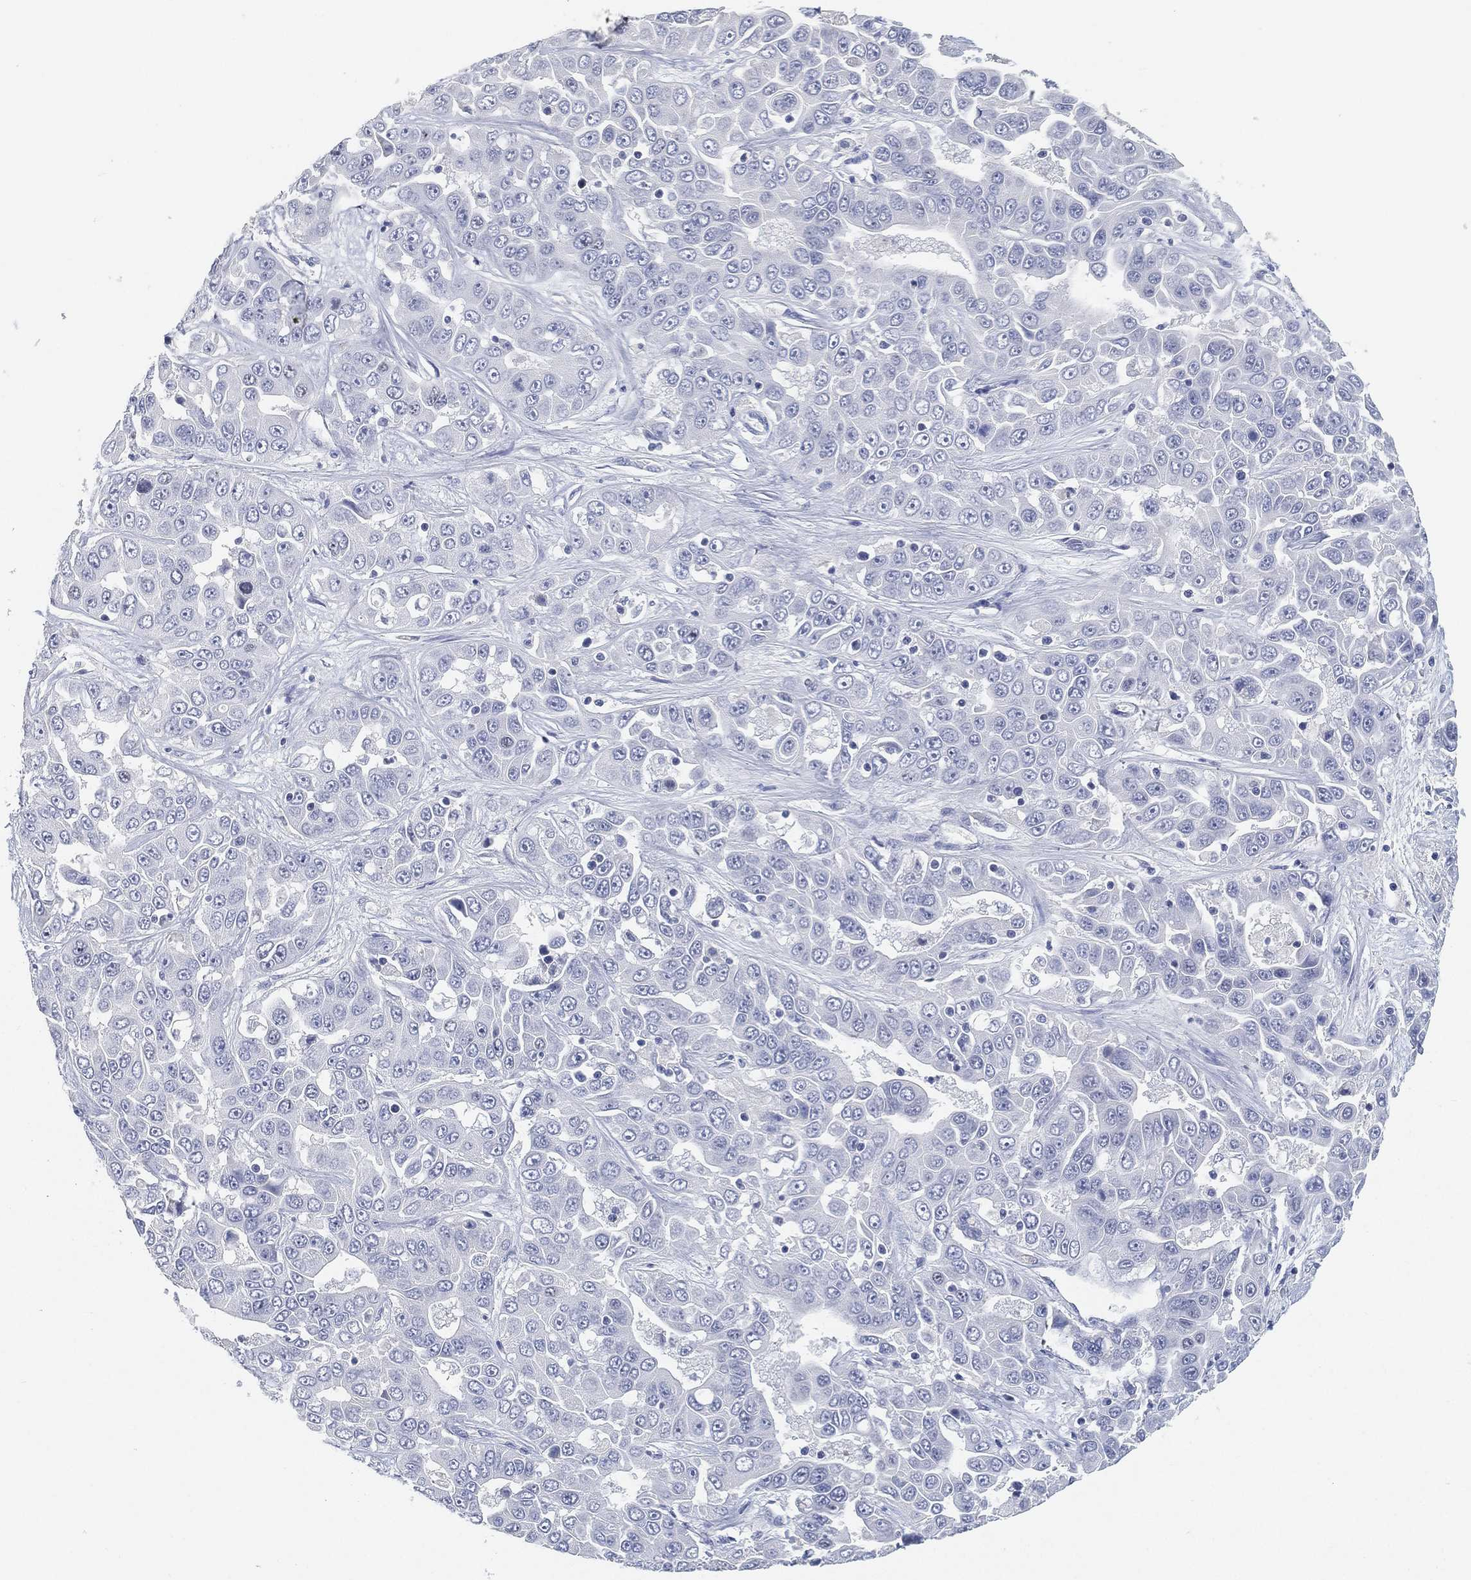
{"staining": {"intensity": "negative", "quantity": "none", "location": "none"}, "tissue": "liver cancer", "cell_type": "Tumor cells", "image_type": "cancer", "snomed": [{"axis": "morphology", "description": "Cholangiocarcinoma"}, {"axis": "topography", "description": "Liver"}], "caption": "Cholangiocarcinoma (liver) was stained to show a protein in brown. There is no significant positivity in tumor cells.", "gene": "FAM187B", "patient": {"sex": "female", "age": 52}}